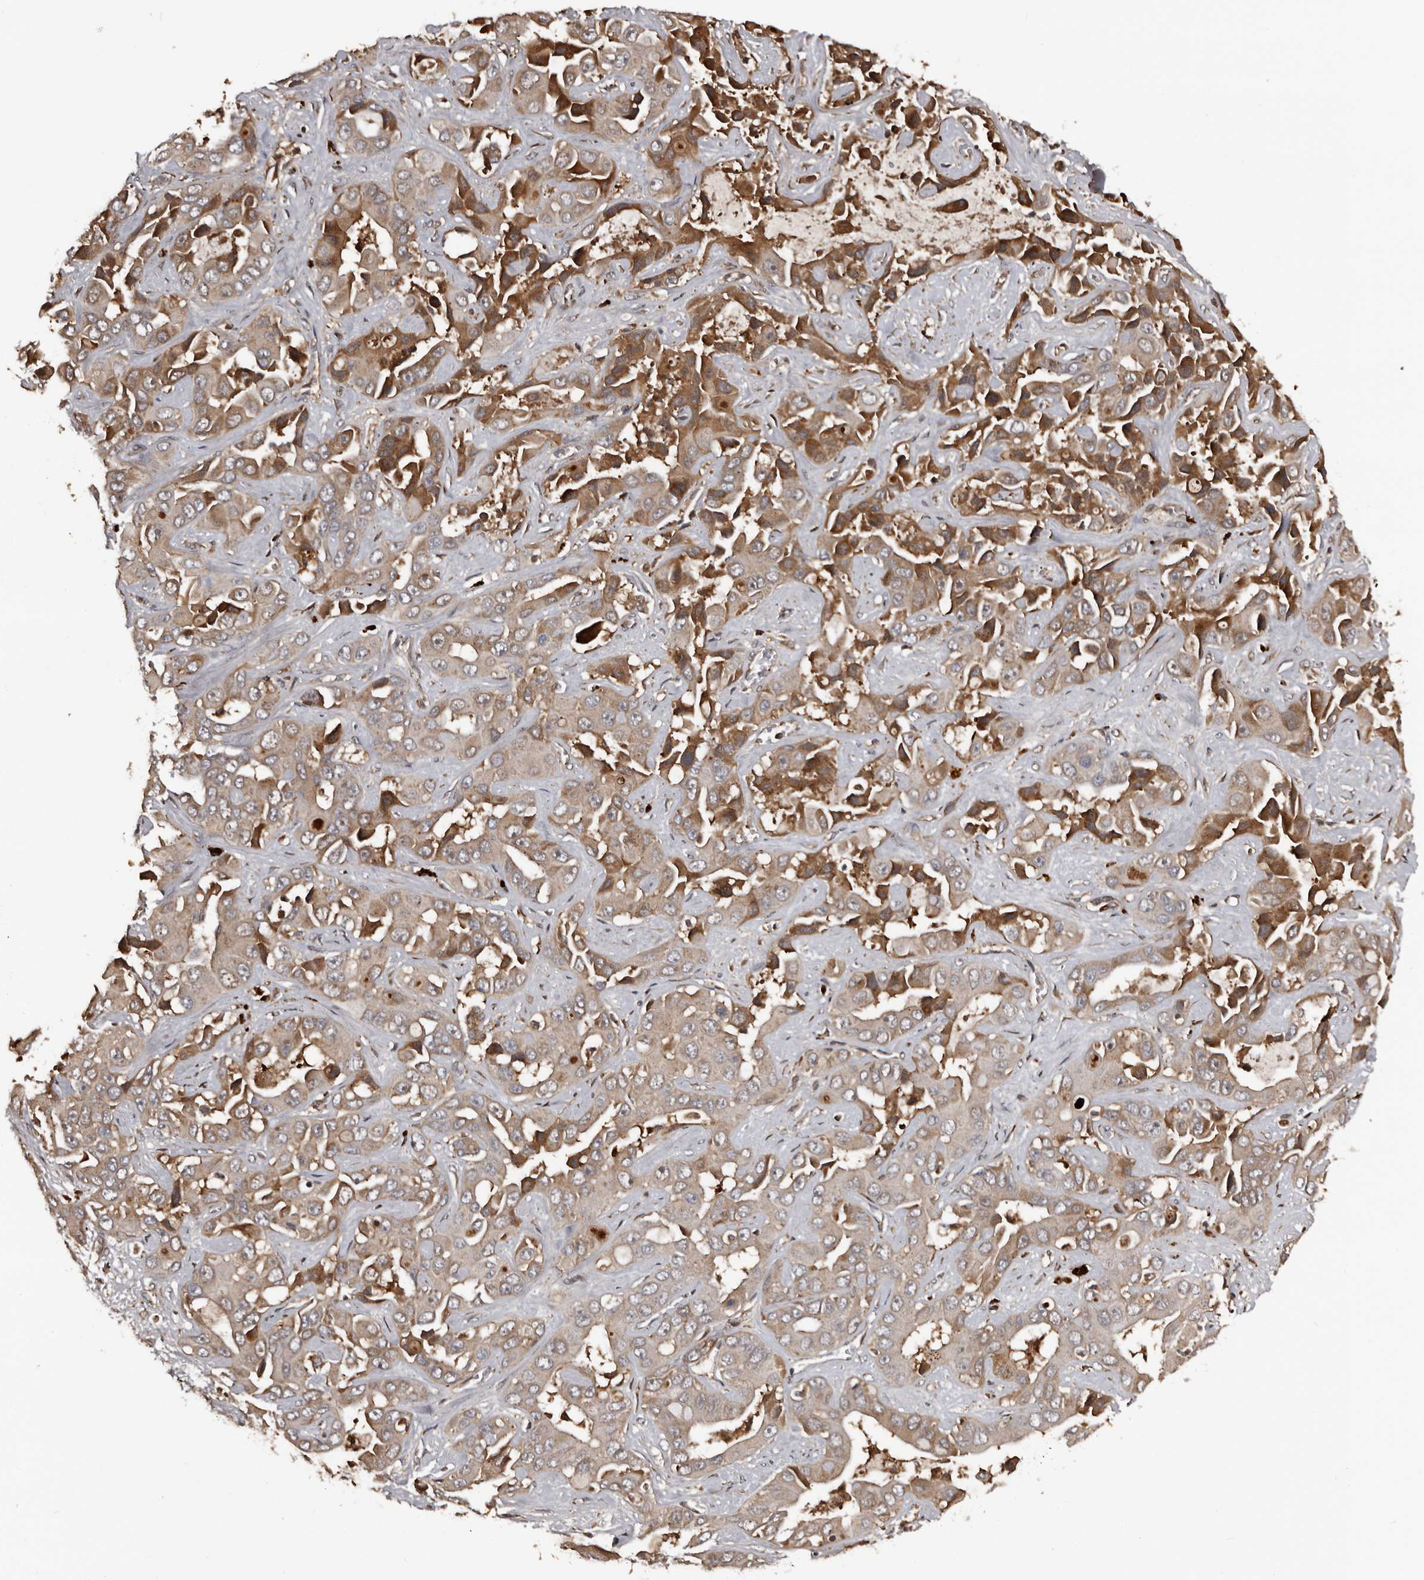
{"staining": {"intensity": "moderate", "quantity": ">75%", "location": "cytoplasmic/membranous"}, "tissue": "liver cancer", "cell_type": "Tumor cells", "image_type": "cancer", "snomed": [{"axis": "morphology", "description": "Cholangiocarcinoma"}, {"axis": "topography", "description": "Liver"}], "caption": "Immunohistochemistry histopathology image of human liver cancer stained for a protein (brown), which displays medium levels of moderate cytoplasmic/membranous expression in about >75% of tumor cells.", "gene": "SERTAD4", "patient": {"sex": "female", "age": 52}}